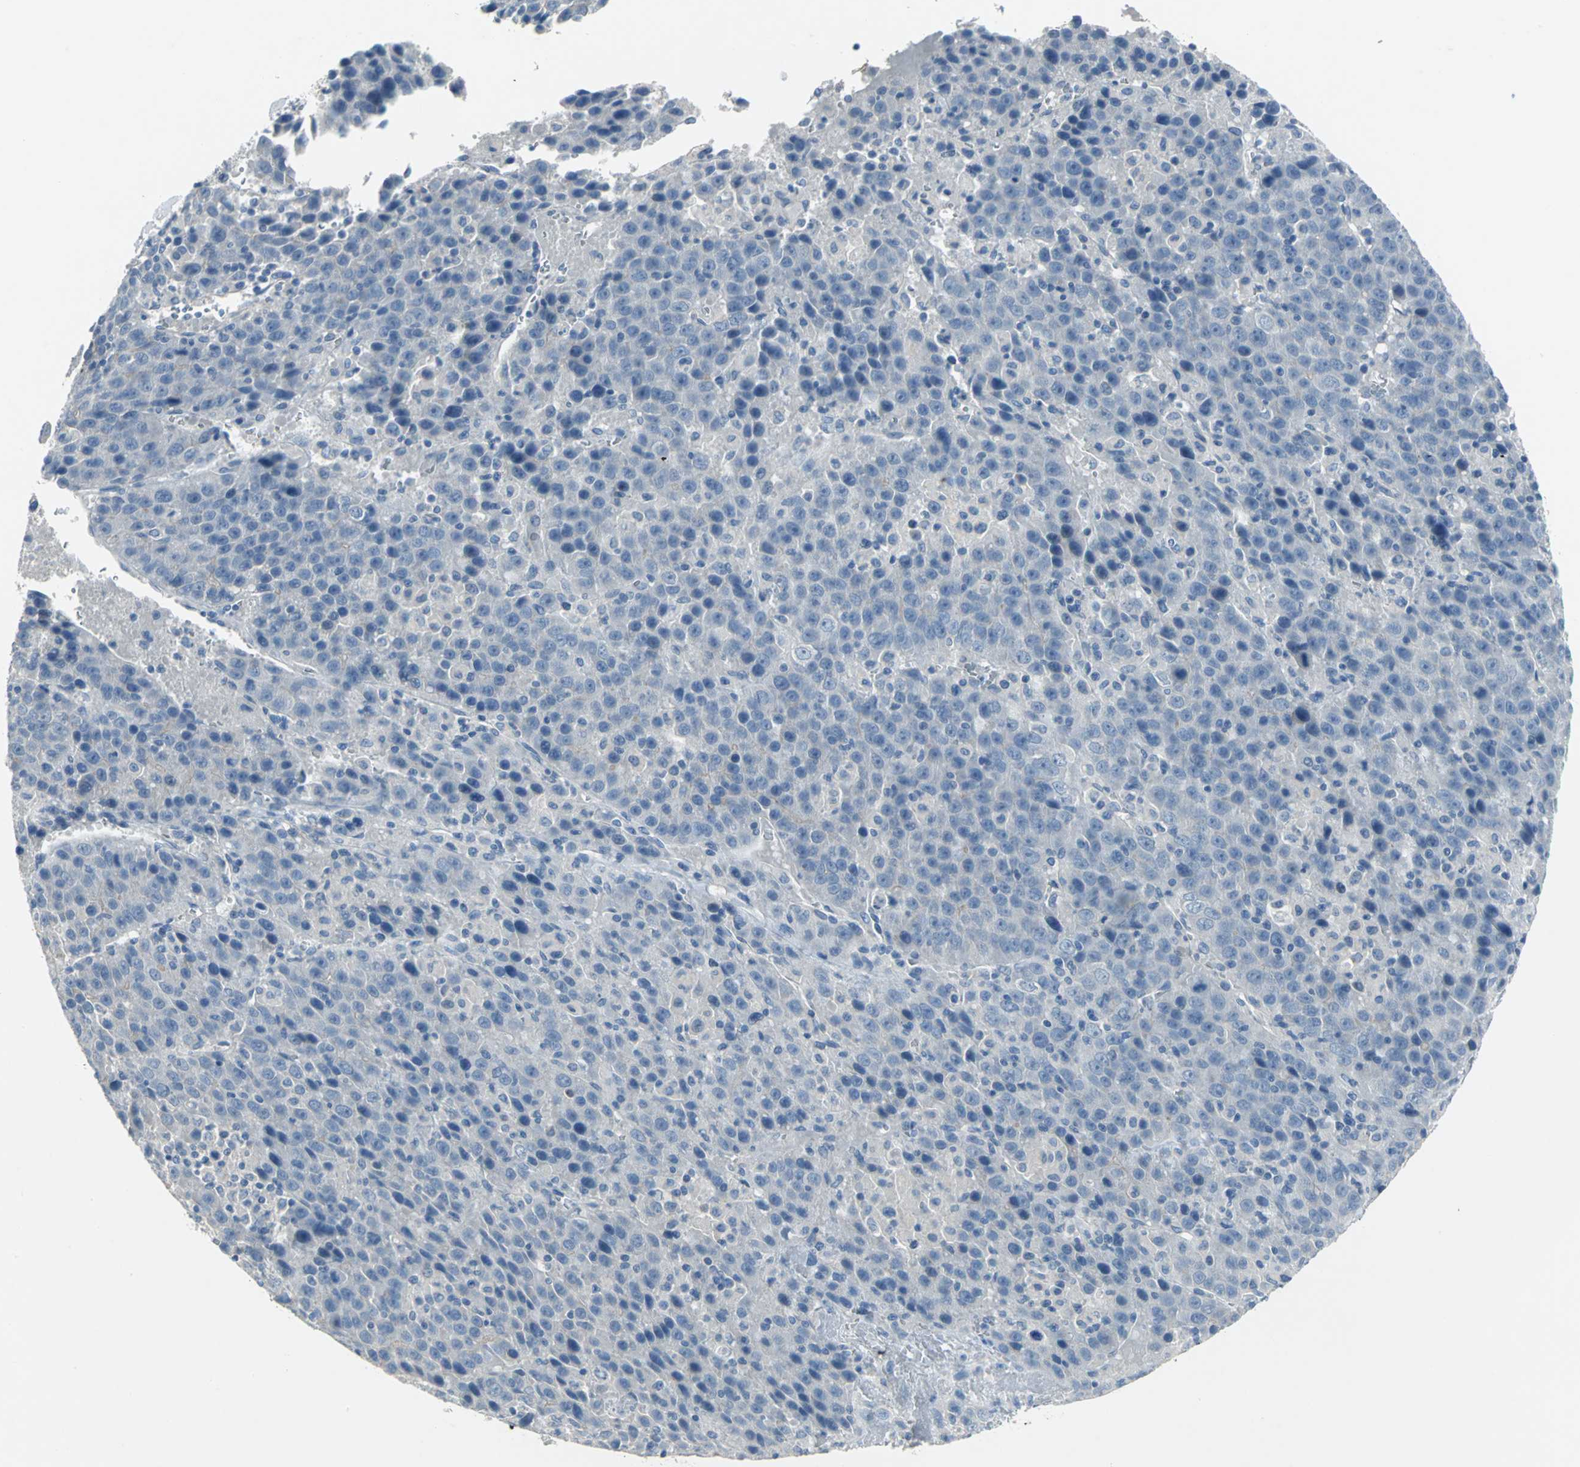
{"staining": {"intensity": "negative", "quantity": "none", "location": "none"}, "tissue": "liver cancer", "cell_type": "Tumor cells", "image_type": "cancer", "snomed": [{"axis": "morphology", "description": "Carcinoma, Hepatocellular, NOS"}, {"axis": "topography", "description": "Liver"}], "caption": "Tumor cells show no significant positivity in liver cancer (hepatocellular carcinoma).", "gene": "PTGDS", "patient": {"sex": "female", "age": 53}}